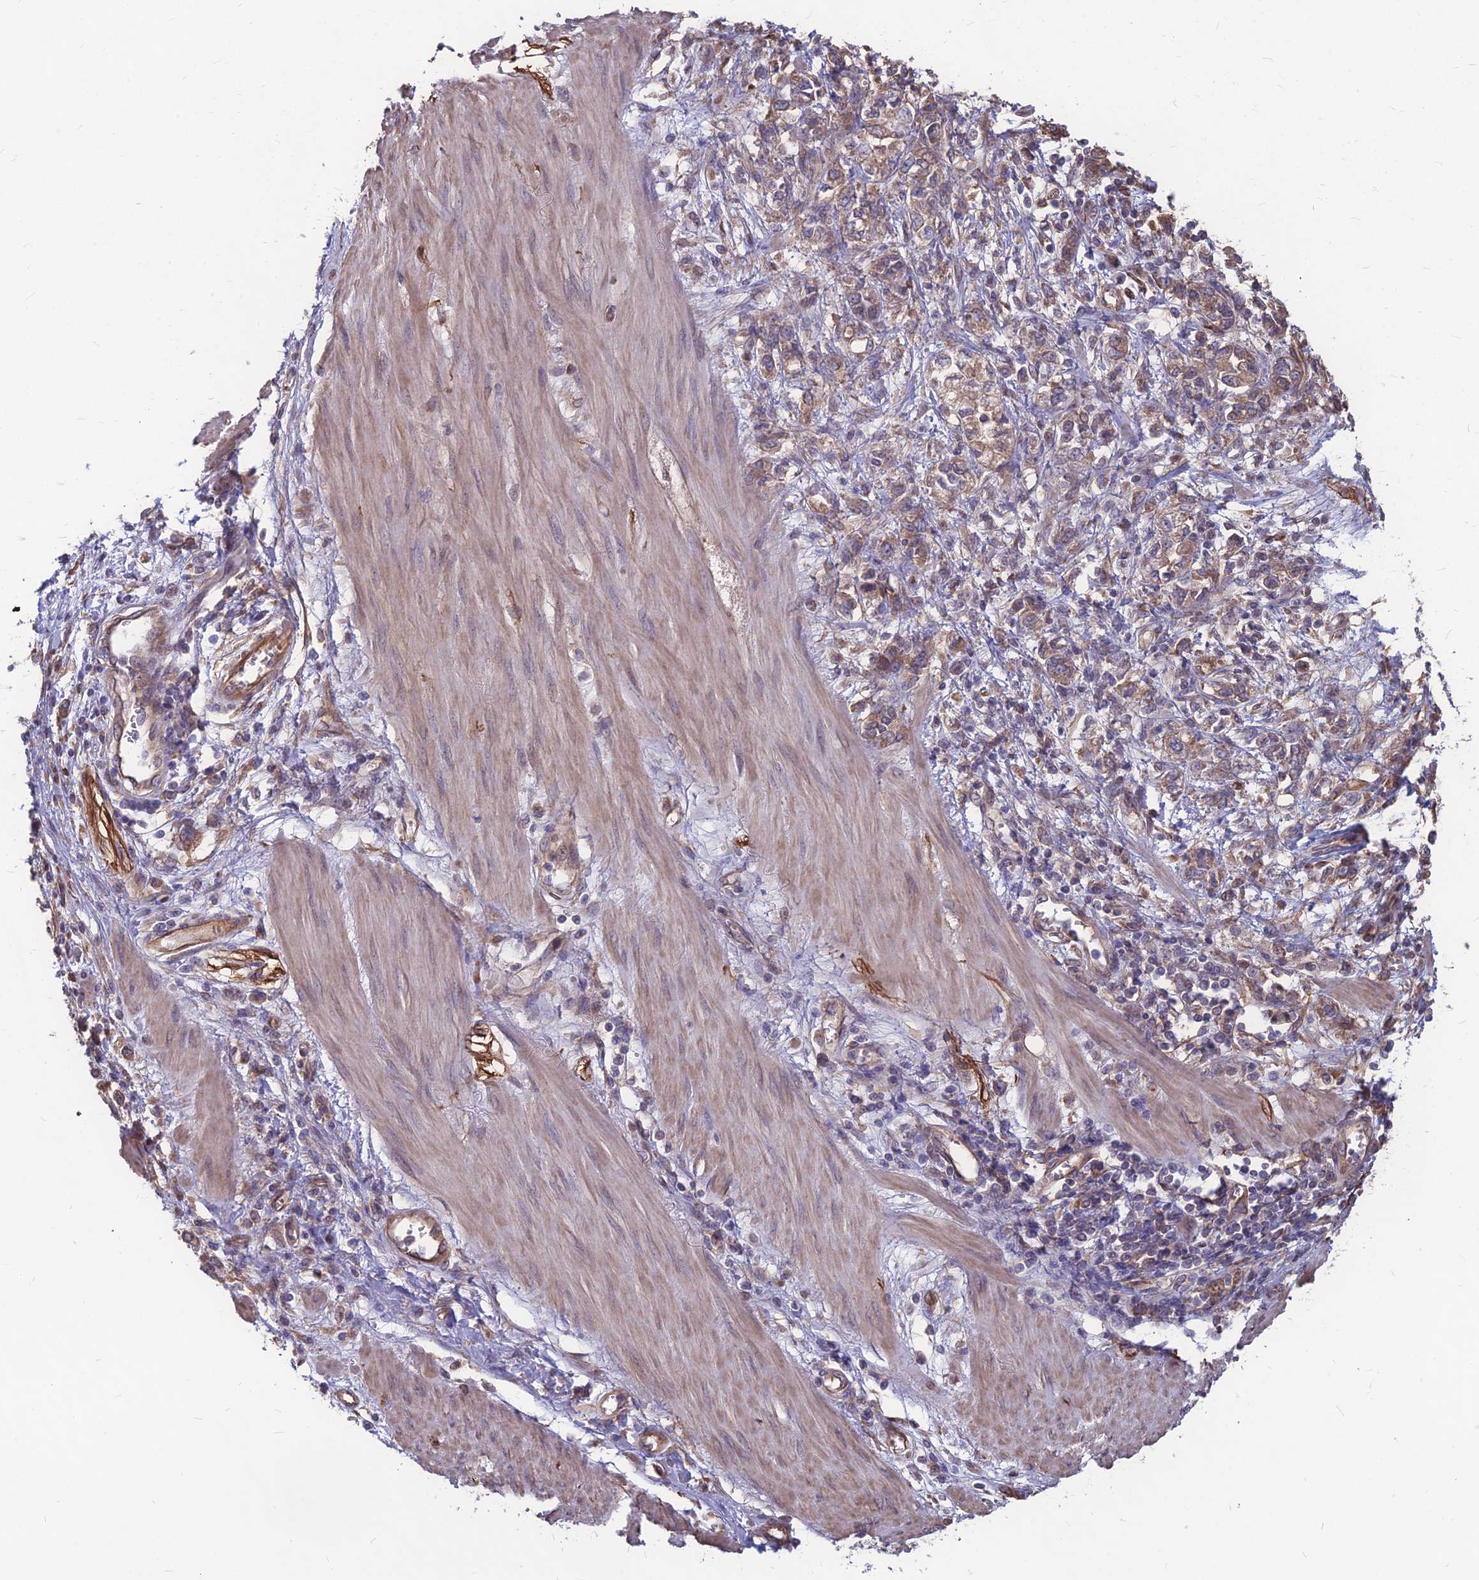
{"staining": {"intensity": "moderate", "quantity": "25%-75%", "location": "cytoplasmic/membranous"}, "tissue": "stomach cancer", "cell_type": "Tumor cells", "image_type": "cancer", "snomed": [{"axis": "morphology", "description": "Adenocarcinoma, NOS"}, {"axis": "topography", "description": "Stomach"}], "caption": "A micrograph of stomach cancer (adenocarcinoma) stained for a protein demonstrates moderate cytoplasmic/membranous brown staining in tumor cells.", "gene": "LSM6", "patient": {"sex": "female", "age": 76}}